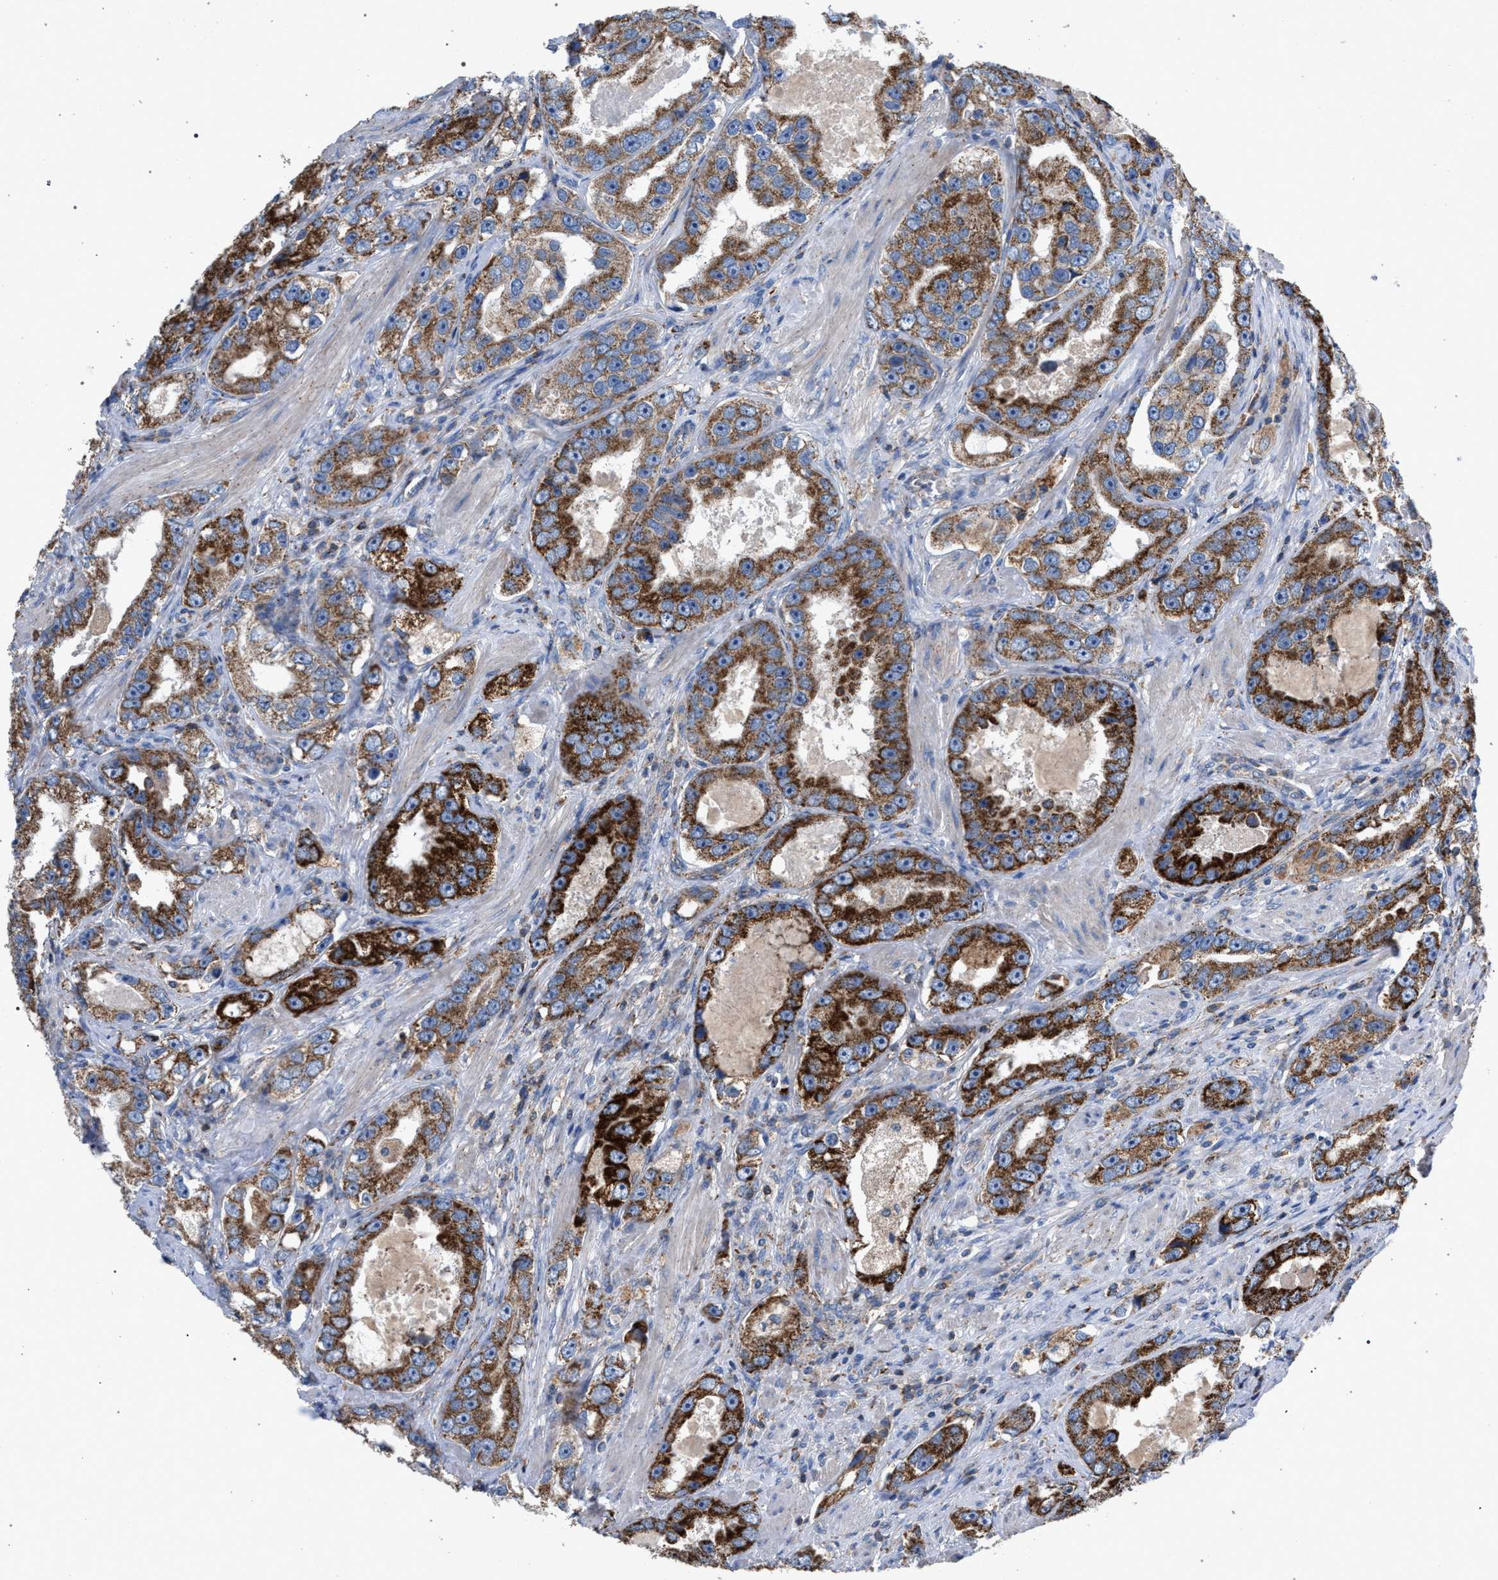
{"staining": {"intensity": "strong", "quantity": ">75%", "location": "cytoplasmic/membranous"}, "tissue": "prostate cancer", "cell_type": "Tumor cells", "image_type": "cancer", "snomed": [{"axis": "morphology", "description": "Adenocarcinoma, High grade"}, {"axis": "topography", "description": "Prostate"}], "caption": "This is a histology image of immunohistochemistry (IHC) staining of prostate cancer (adenocarcinoma (high-grade)), which shows strong expression in the cytoplasmic/membranous of tumor cells.", "gene": "VPS13A", "patient": {"sex": "male", "age": 63}}